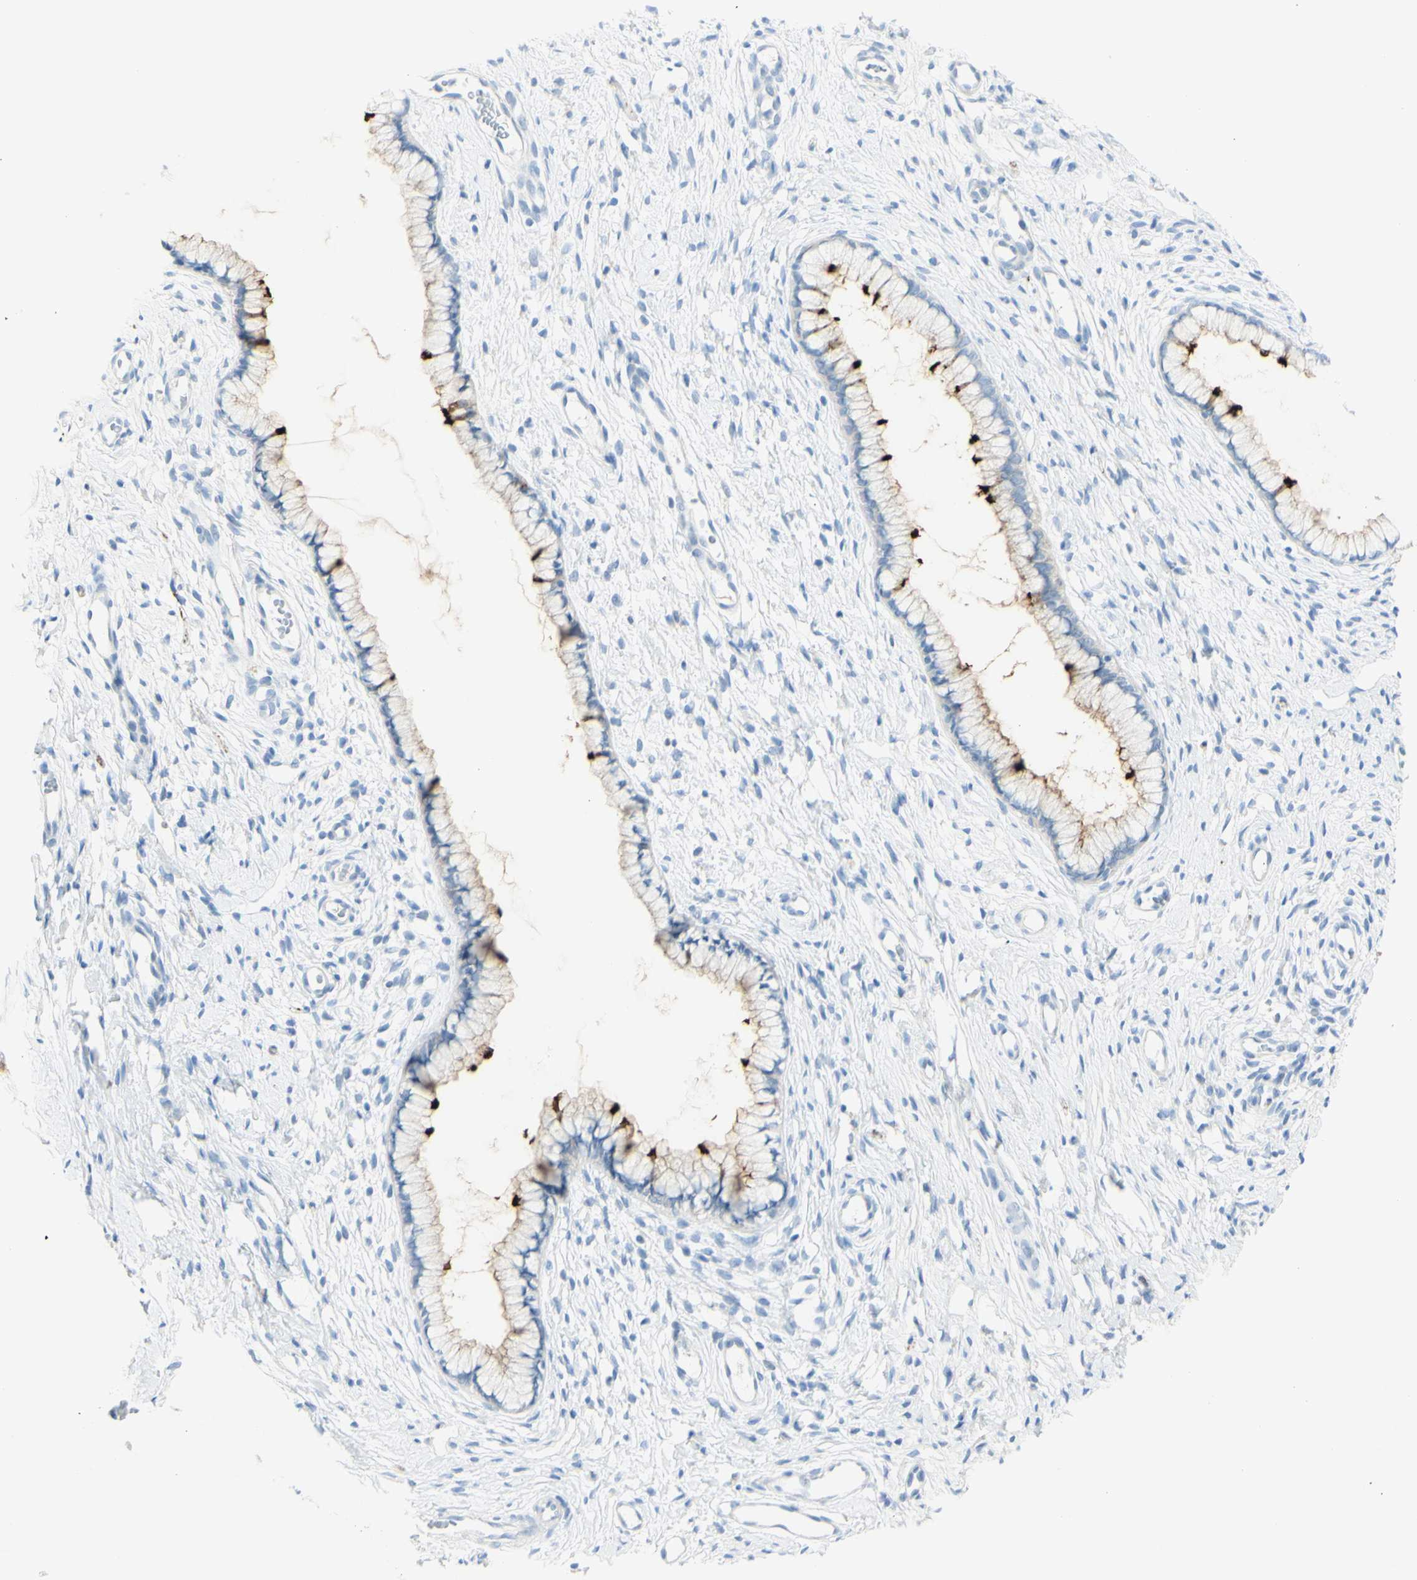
{"staining": {"intensity": "strong", "quantity": "<25%", "location": "cytoplasmic/membranous"}, "tissue": "cervix", "cell_type": "Glandular cells", "image_type": "normal", "snomed": [{"axis": "morphology", "description": "Normal tissue, NOS"}, {"axis": "topography", "description": "Cervix"}], "caption": "Glandular cells demonstrate strong cytoplasmic/membranous positivity in about <25% of cells in unremarkable cervix.", "gene": "TSPAN1", "patient": {"sex": "female", "age": 65}}